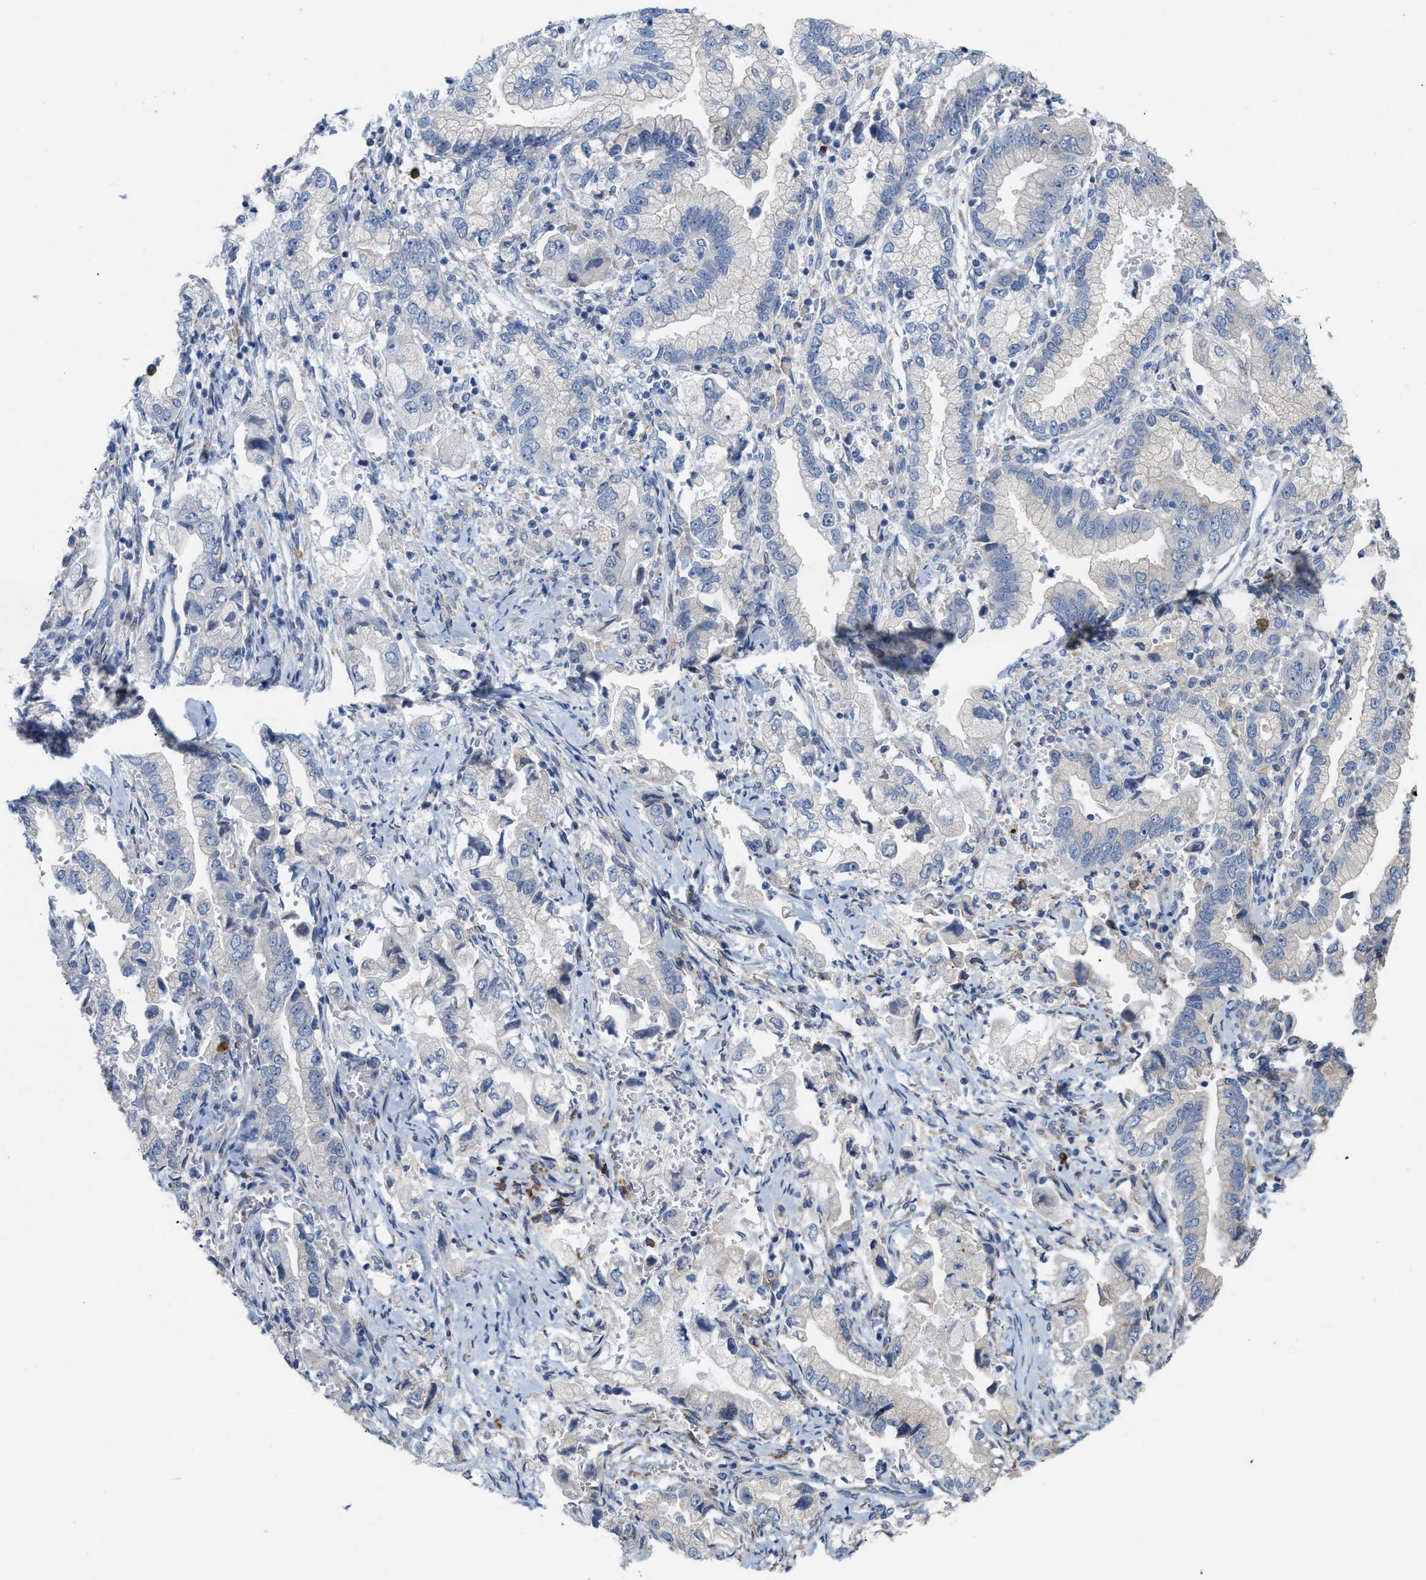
{"staining": {"intensity": "negative", "quantity": "none", "location": "none"}, "tissue": "stomach cancer", "cell_type": "Tumor cells", "image_type": "cancer", "snomed": [{"axis": "morphology", "description": "Normal tissue, NOS"}, {"axis": "morphology", "description": "Adenocarcinoma, NOS"}, {"axis": "topography", "description": "Stomach"}], "caption": "This is an IHC micrograph of human stomach cancer. There is no expression in tumor cells.", "gene": "RYR2", "patient": {"sex": "male", "age": 62}}